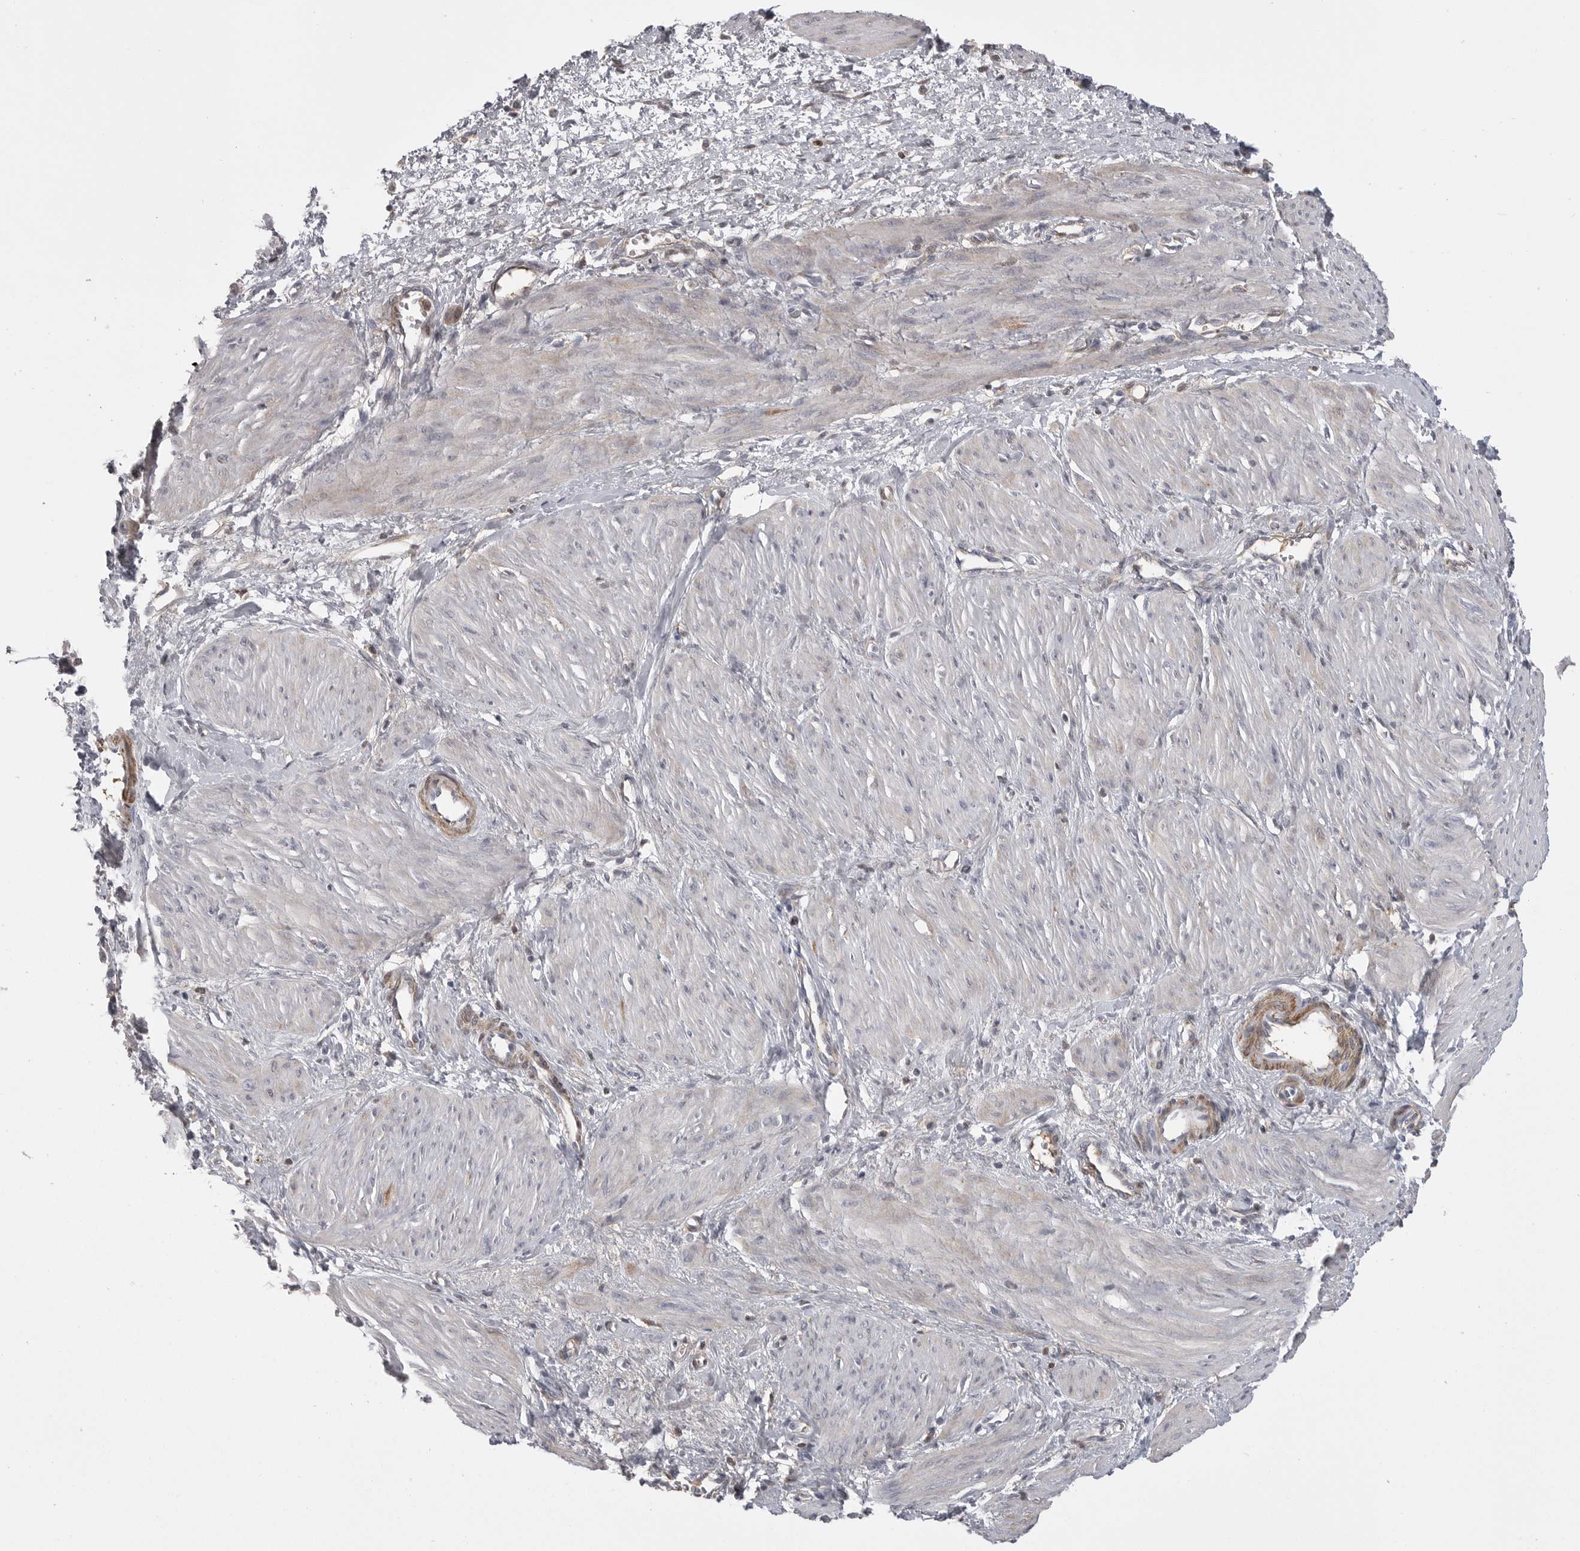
{"staining": {"intensity": "moderate", "quantity": "<25%", "location": "cytoplasmic/membranous"}, "tissue": "smooth muscle", "cell_type": "Smooth muscle cells", "image_type": "normal", "snomed": [{"axis": "morphology", "description": "Normal tissue, NOS"}, {"axis": "topography", "description": "Endometrium"}], "caption": "Smooth muscle cells exhibit low levels of moderate cytoplasmic/membranous staining in approximately <25% of cells in normal human smooth muscle.", "gene": "SERPING1", "patient": {"sex": "female", "age": 33}}